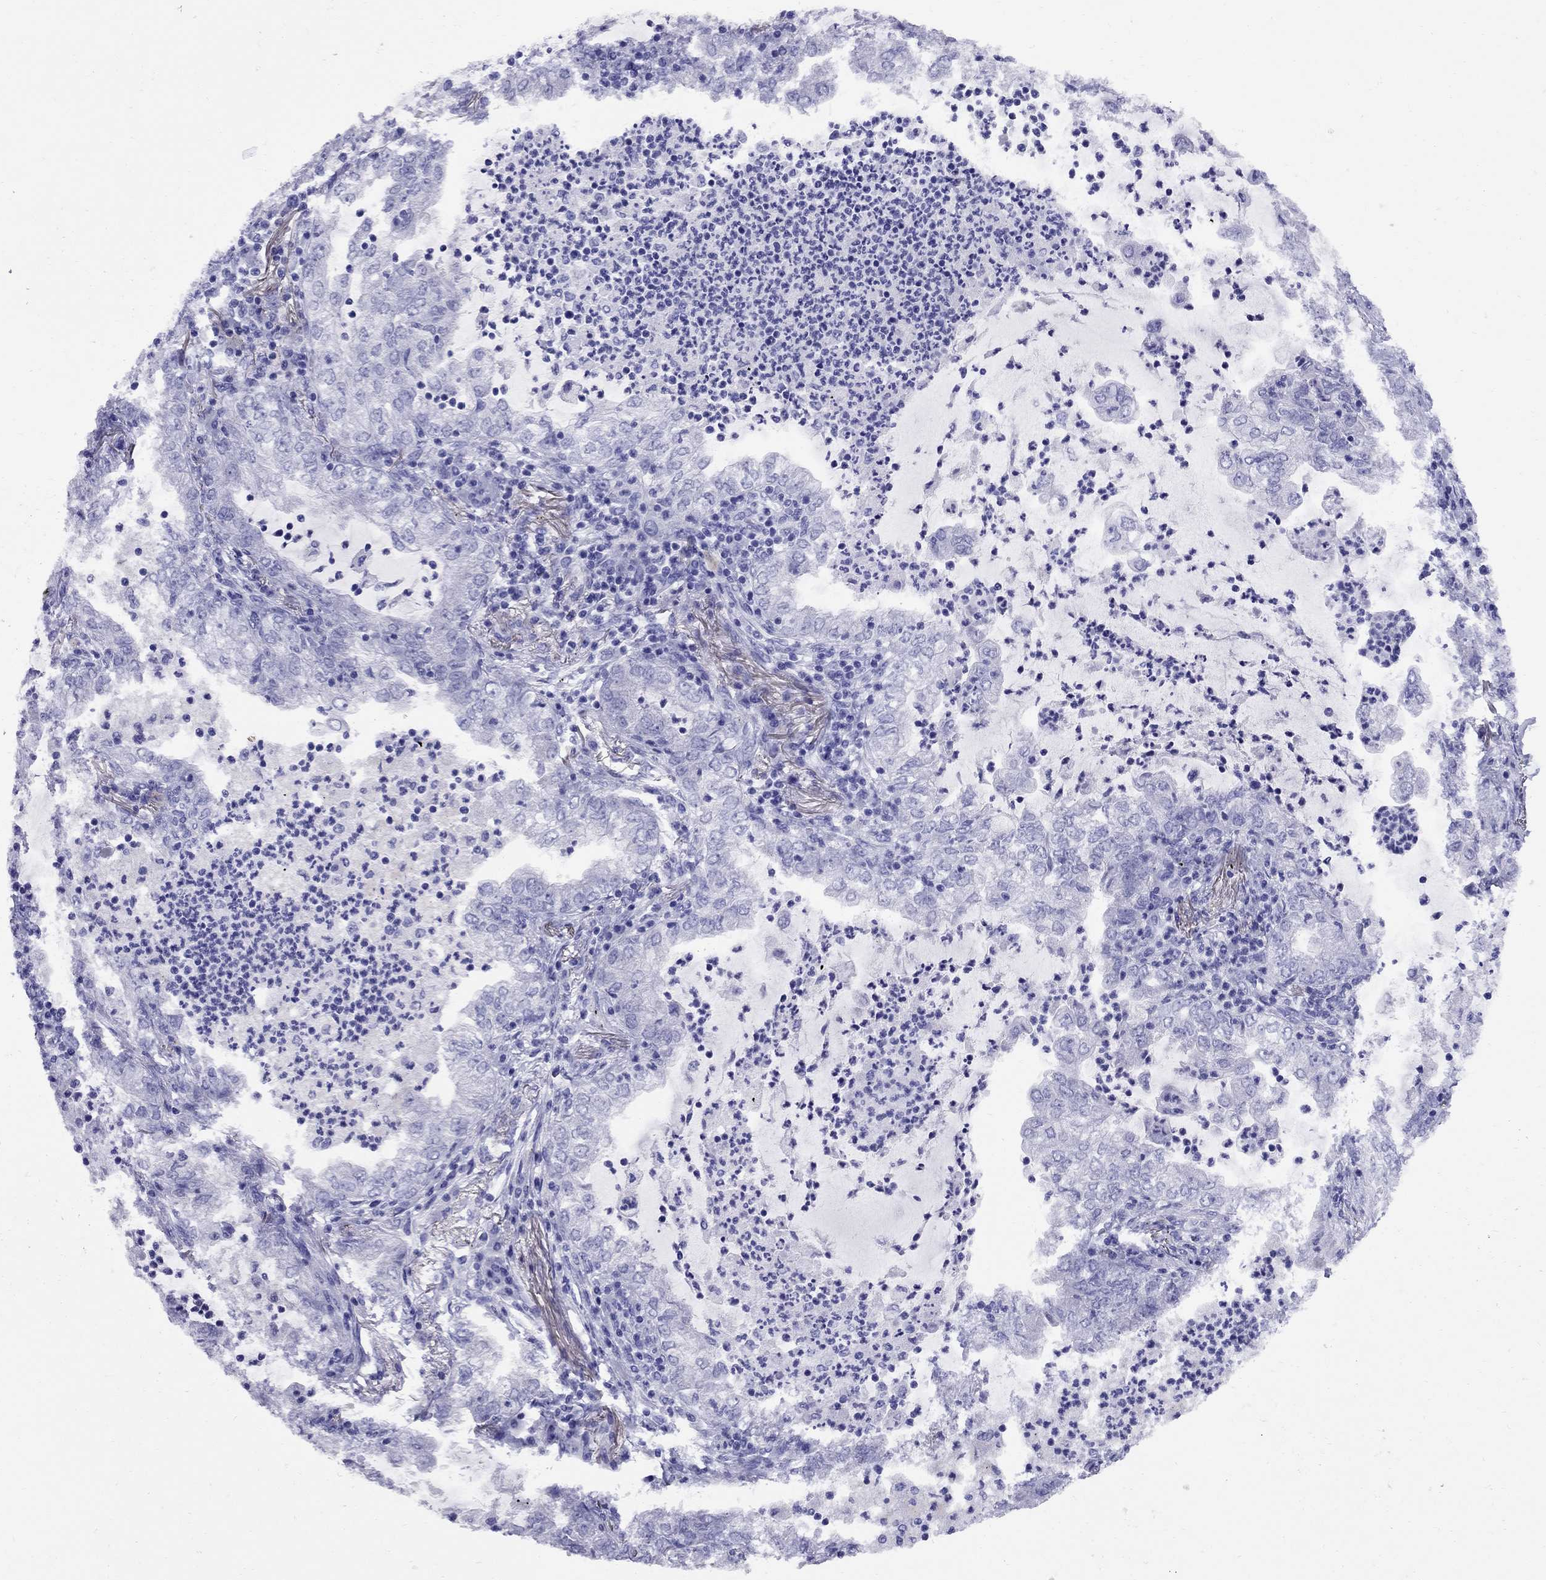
{"staining": {"intensity": "negative", "quantity": "none", "location": "none"}, "tissue": "lung cancer", "cell_type": "Tumor cells", "image_type": "cancer", "snomed": [{"axis": "morphology", "description": "Adenocarcinoma, NOS"}, {"axis": "topography", "description": "Lung"}], "caption": "The micrograph exhibits no significant staining in tumor cells of lung cancer (adenocarcinoma).", "gene": "AVPR1B", "patient": {"sex": "female", "age": 73}}